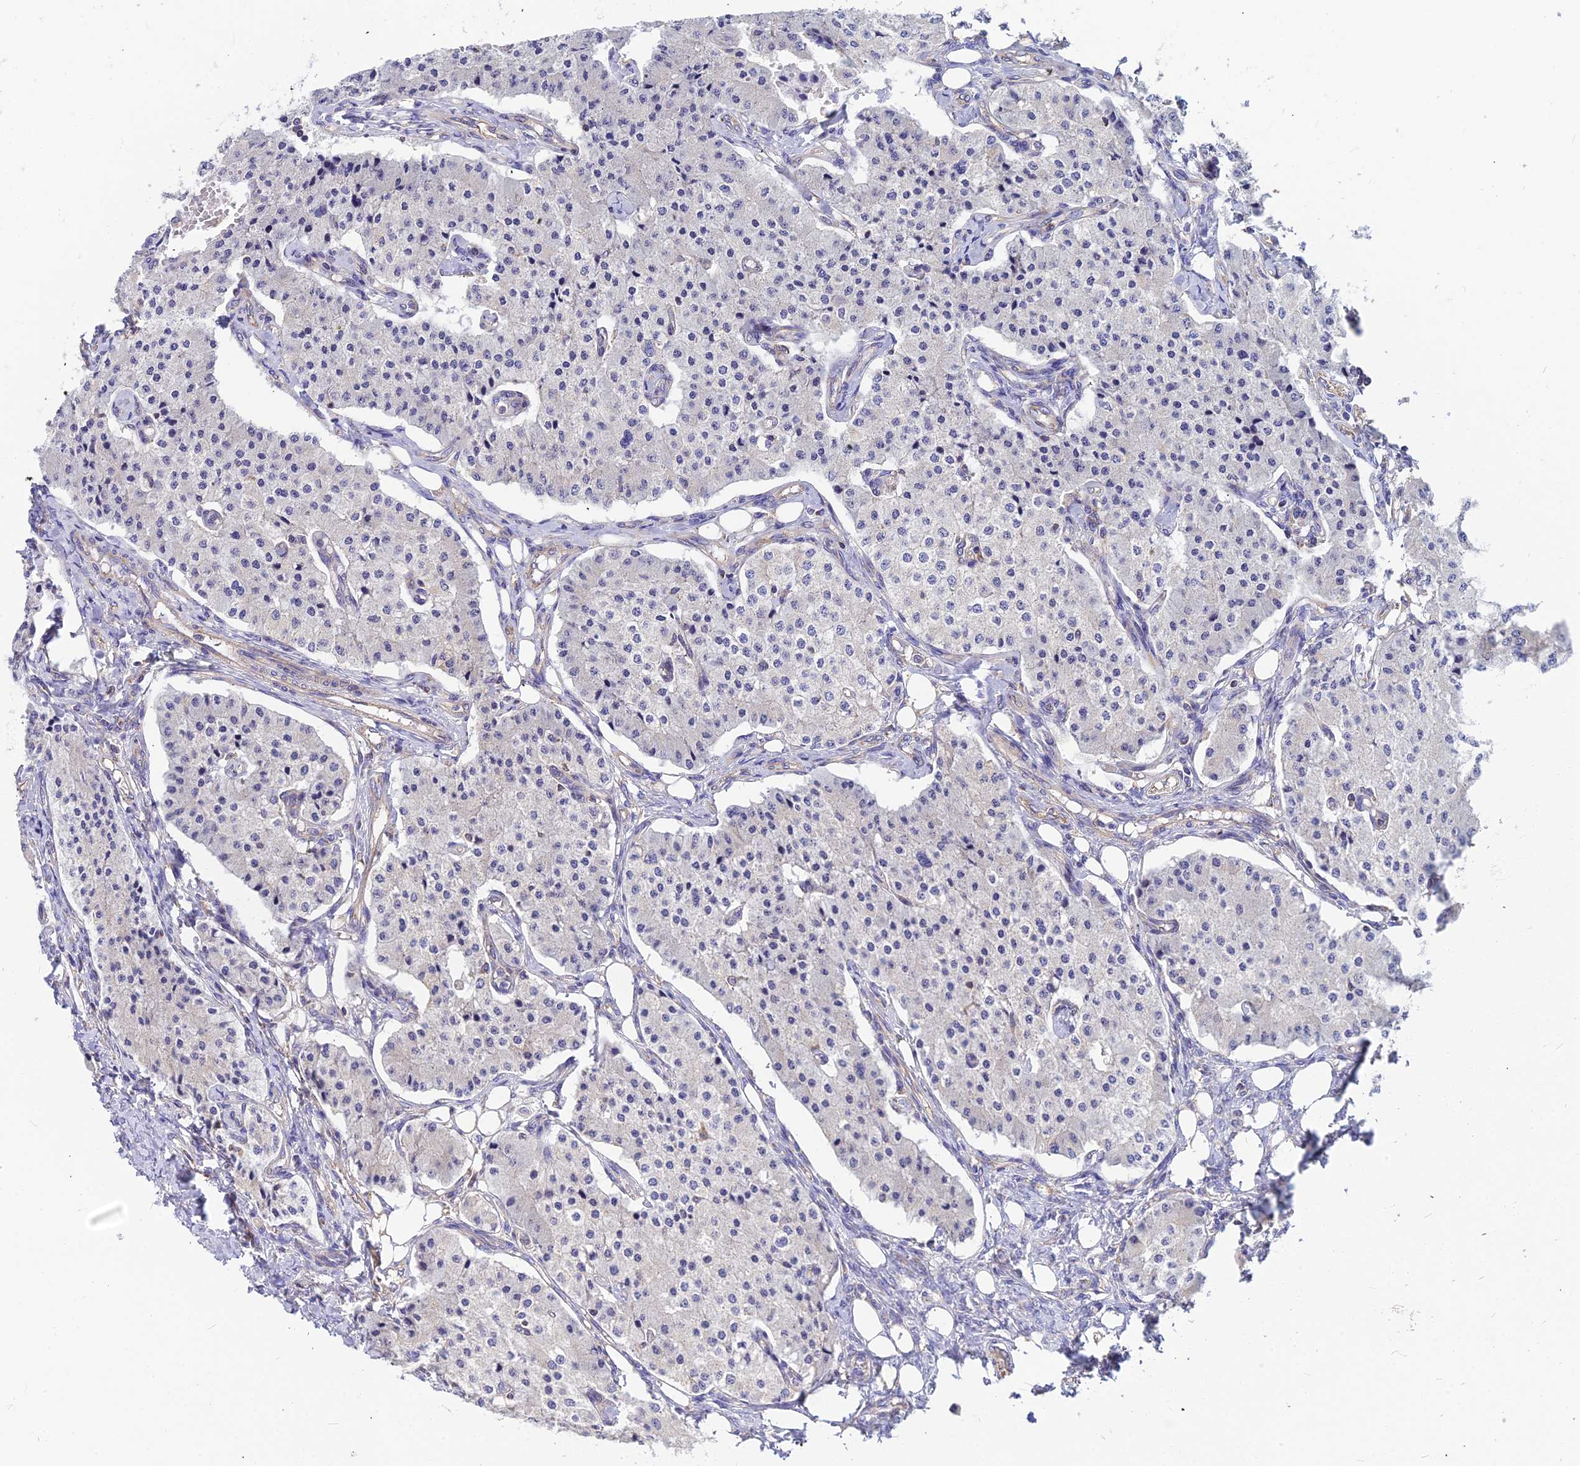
{"staining": {"intensity": "negative", "quantity": "none", "location": "none"}, "tissue": "carcinoid", "cell_type": "Tumor cells", "image_type": "cancer", "snomed": [{"axis": "morphology", "description": "Carcinoid, malignant, NOS"}, {"axis": "topography", "description": "Colon"}], "caption": "IHC of carcinoid reveals no staining in tumor cells.", "gene": "ASPHD1", "patient": {"sex": "female", "age": 52}}